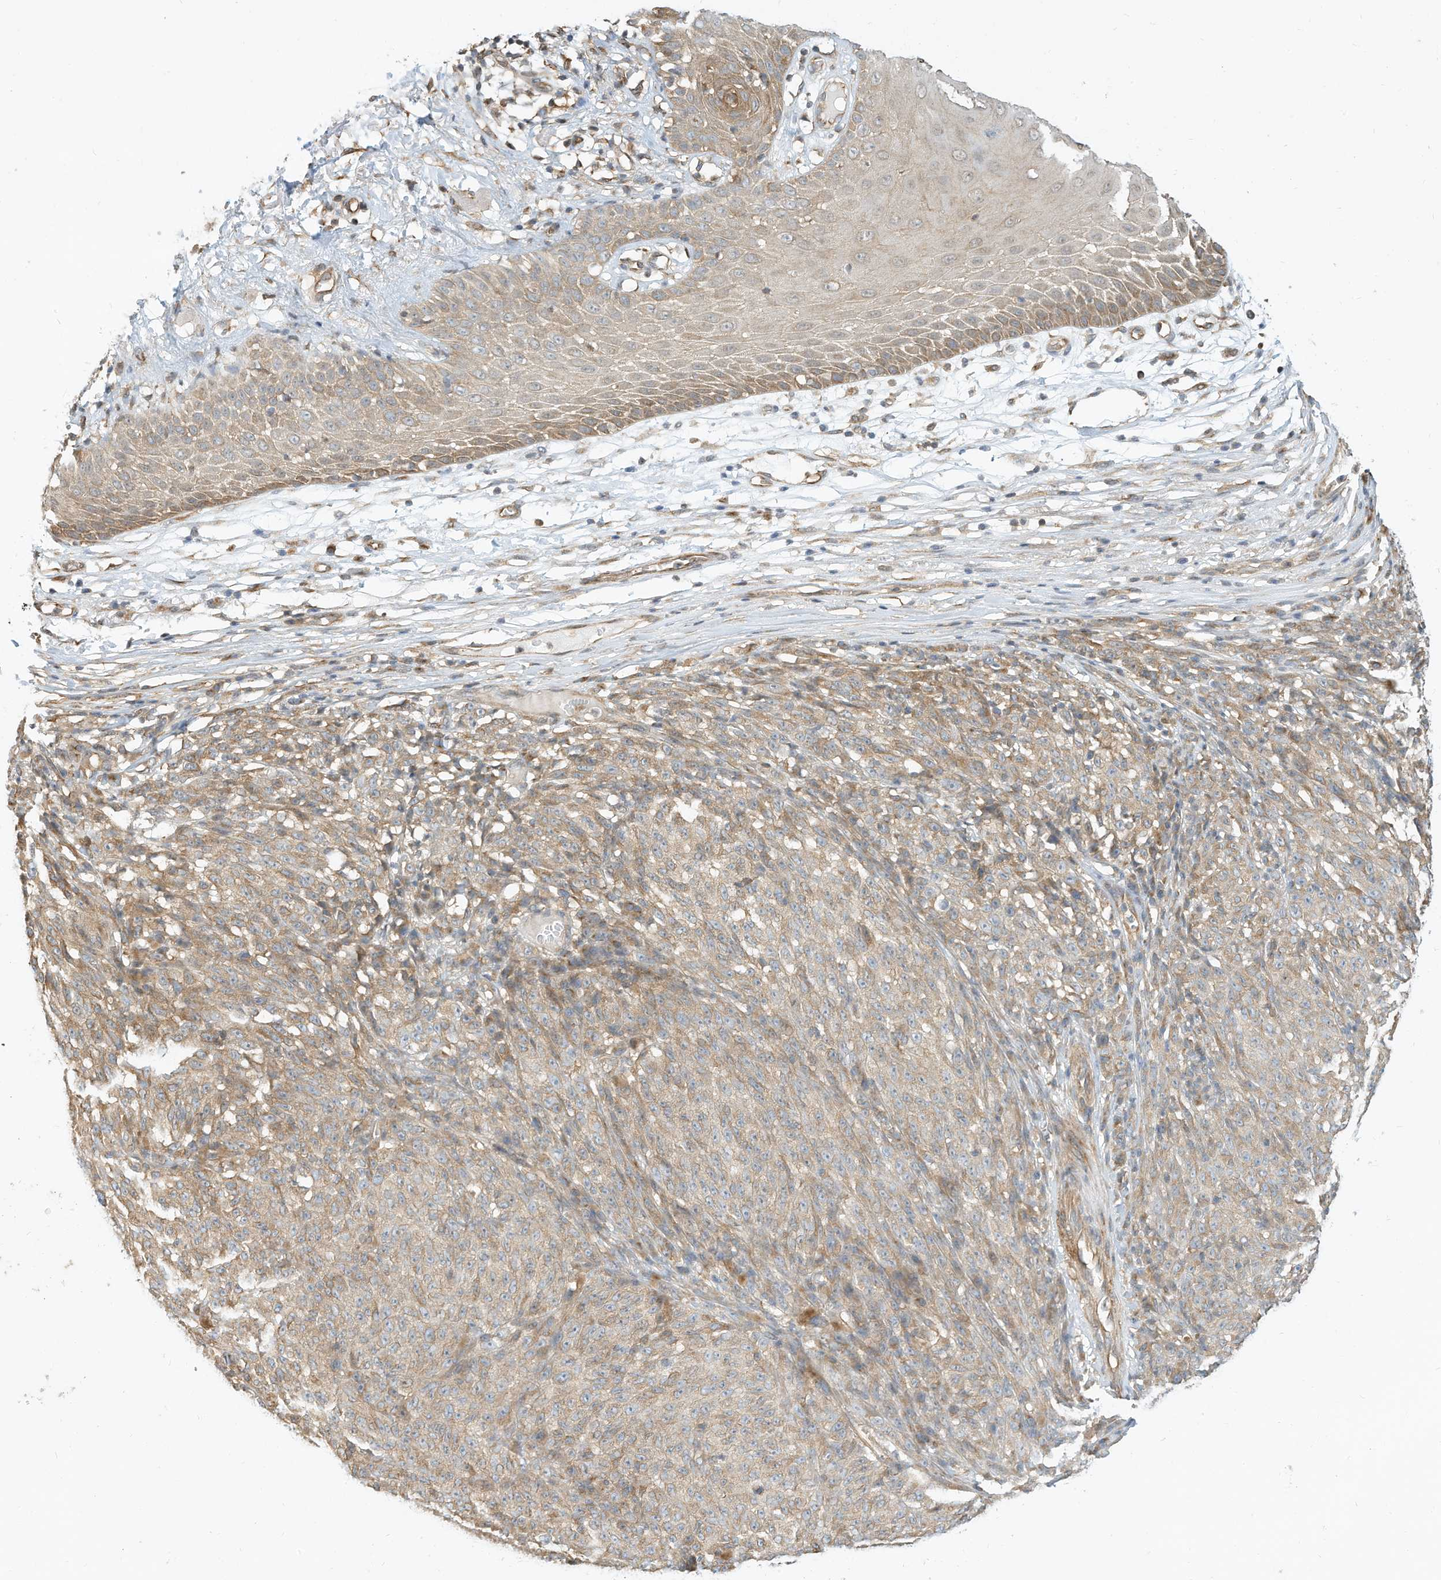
{"staining": {"intensity": "weak", "quantity": "25%-75%", "location": "cytoplasmic/membranous"}, "tissue": "melanoma", "cell_type": "Tumor cells", "image_type": "cancer", "snomed": [{"axis": "morphology", "description": "Malignant melanoma, NOS"}, {"axis": "topography", "description": "Skin"}], "caption": "A micrograph showing weak cytoplasmic/membranous staining in about 25%-75% of tumor cells in melanoma, as visualized by brown immunohistochemical staining.", "gene": "OFD1", "patient": {"sex": "female", "age": 82}}